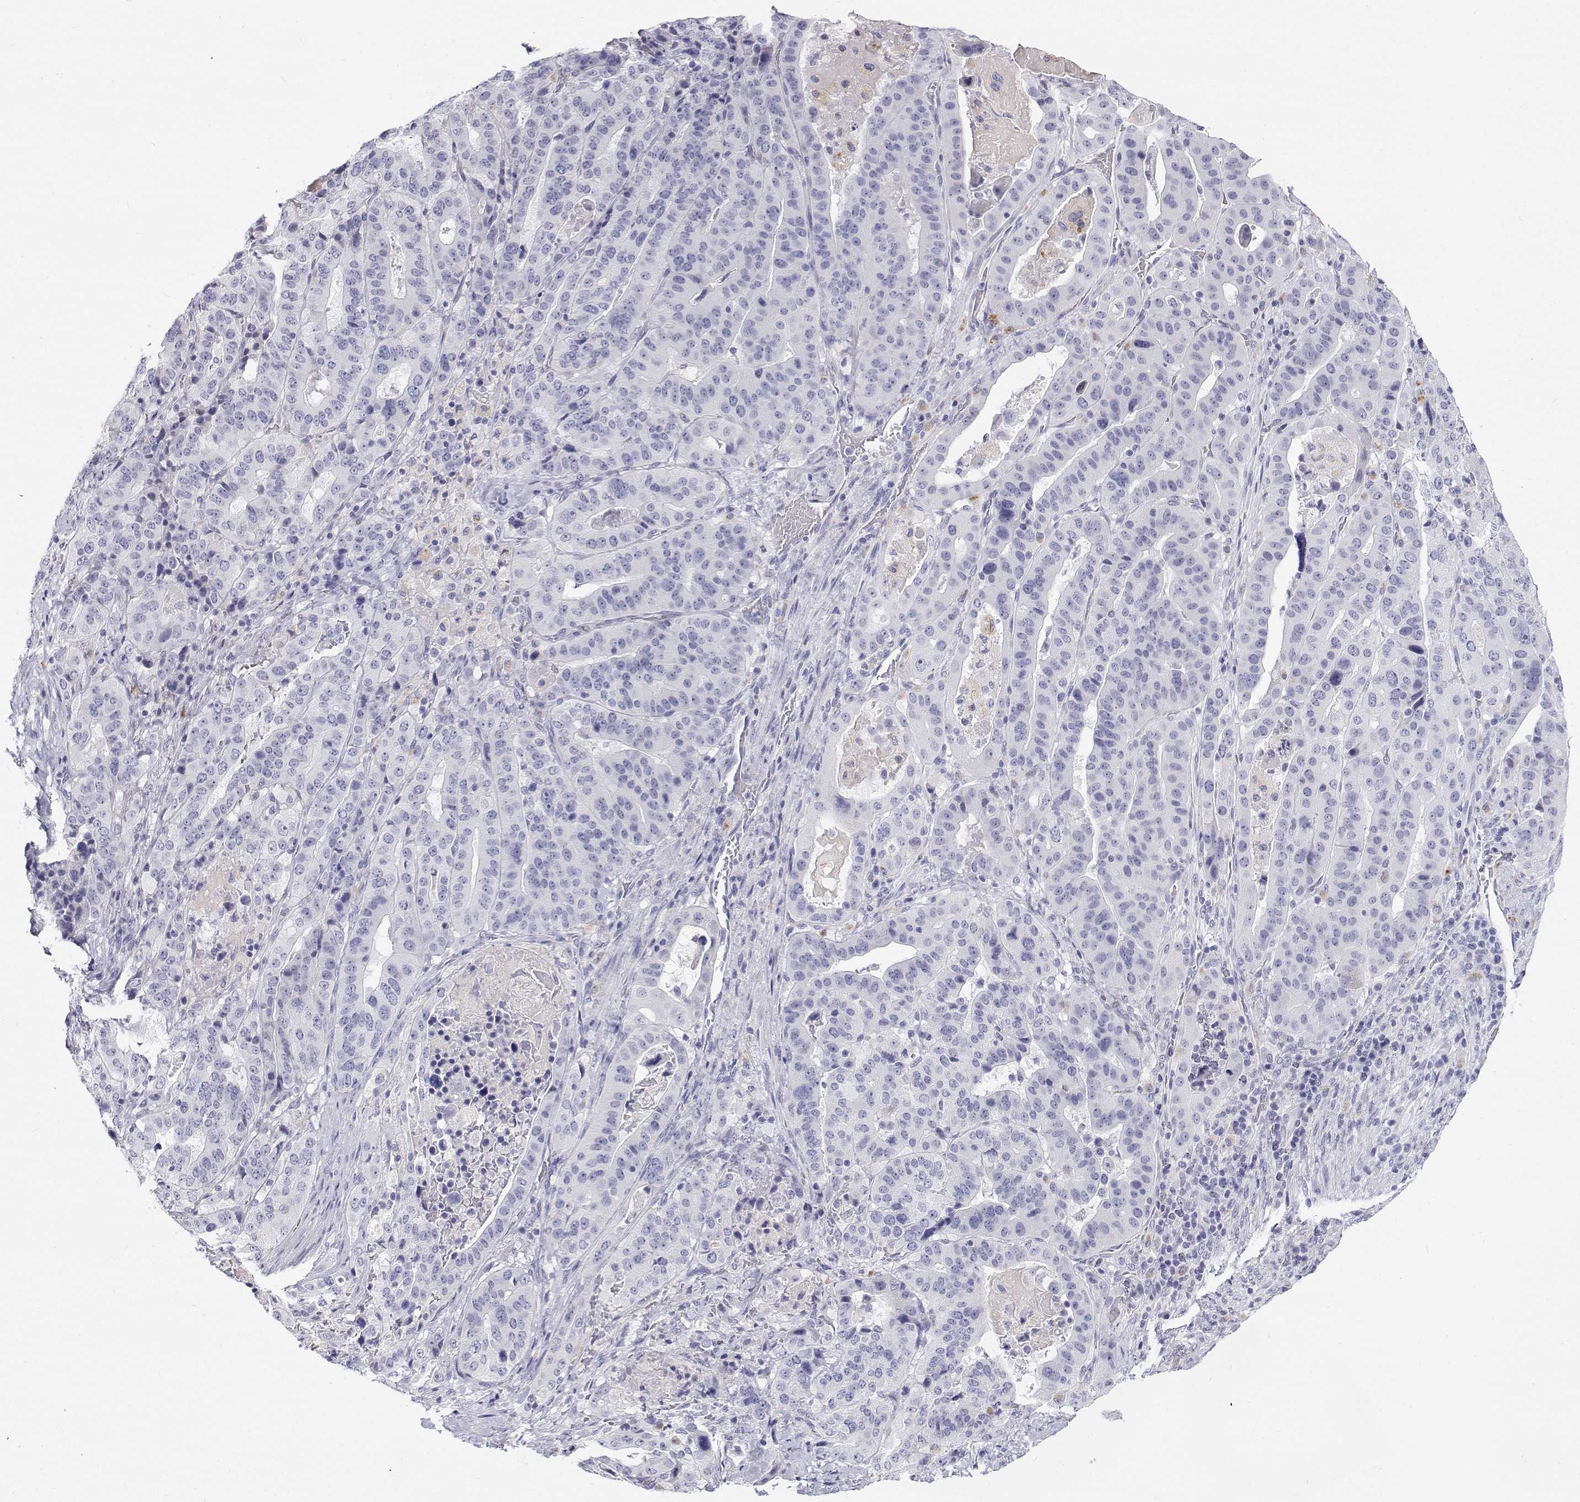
{"staining": {"intensity": "negative", "quantity": "none", "location": "none"}, "tissue": "stomach cancer", "cell_type": "Tumor cells", "image_type": "cancer", "snomed": [{"axis": "morphology", "description": "Adenocarcinoma, NOS"}, {"axis": "topography", "description": "Stomach"}], "caption": "Tumor cells are negative for brown protein staining in stomach cancer. (Brightfield microscopy of DAB (3,3'-diaminobenzidine) IHC at high magnification).", "gene": "NCR2", "patient": {"sex": "male", "age": 48}}